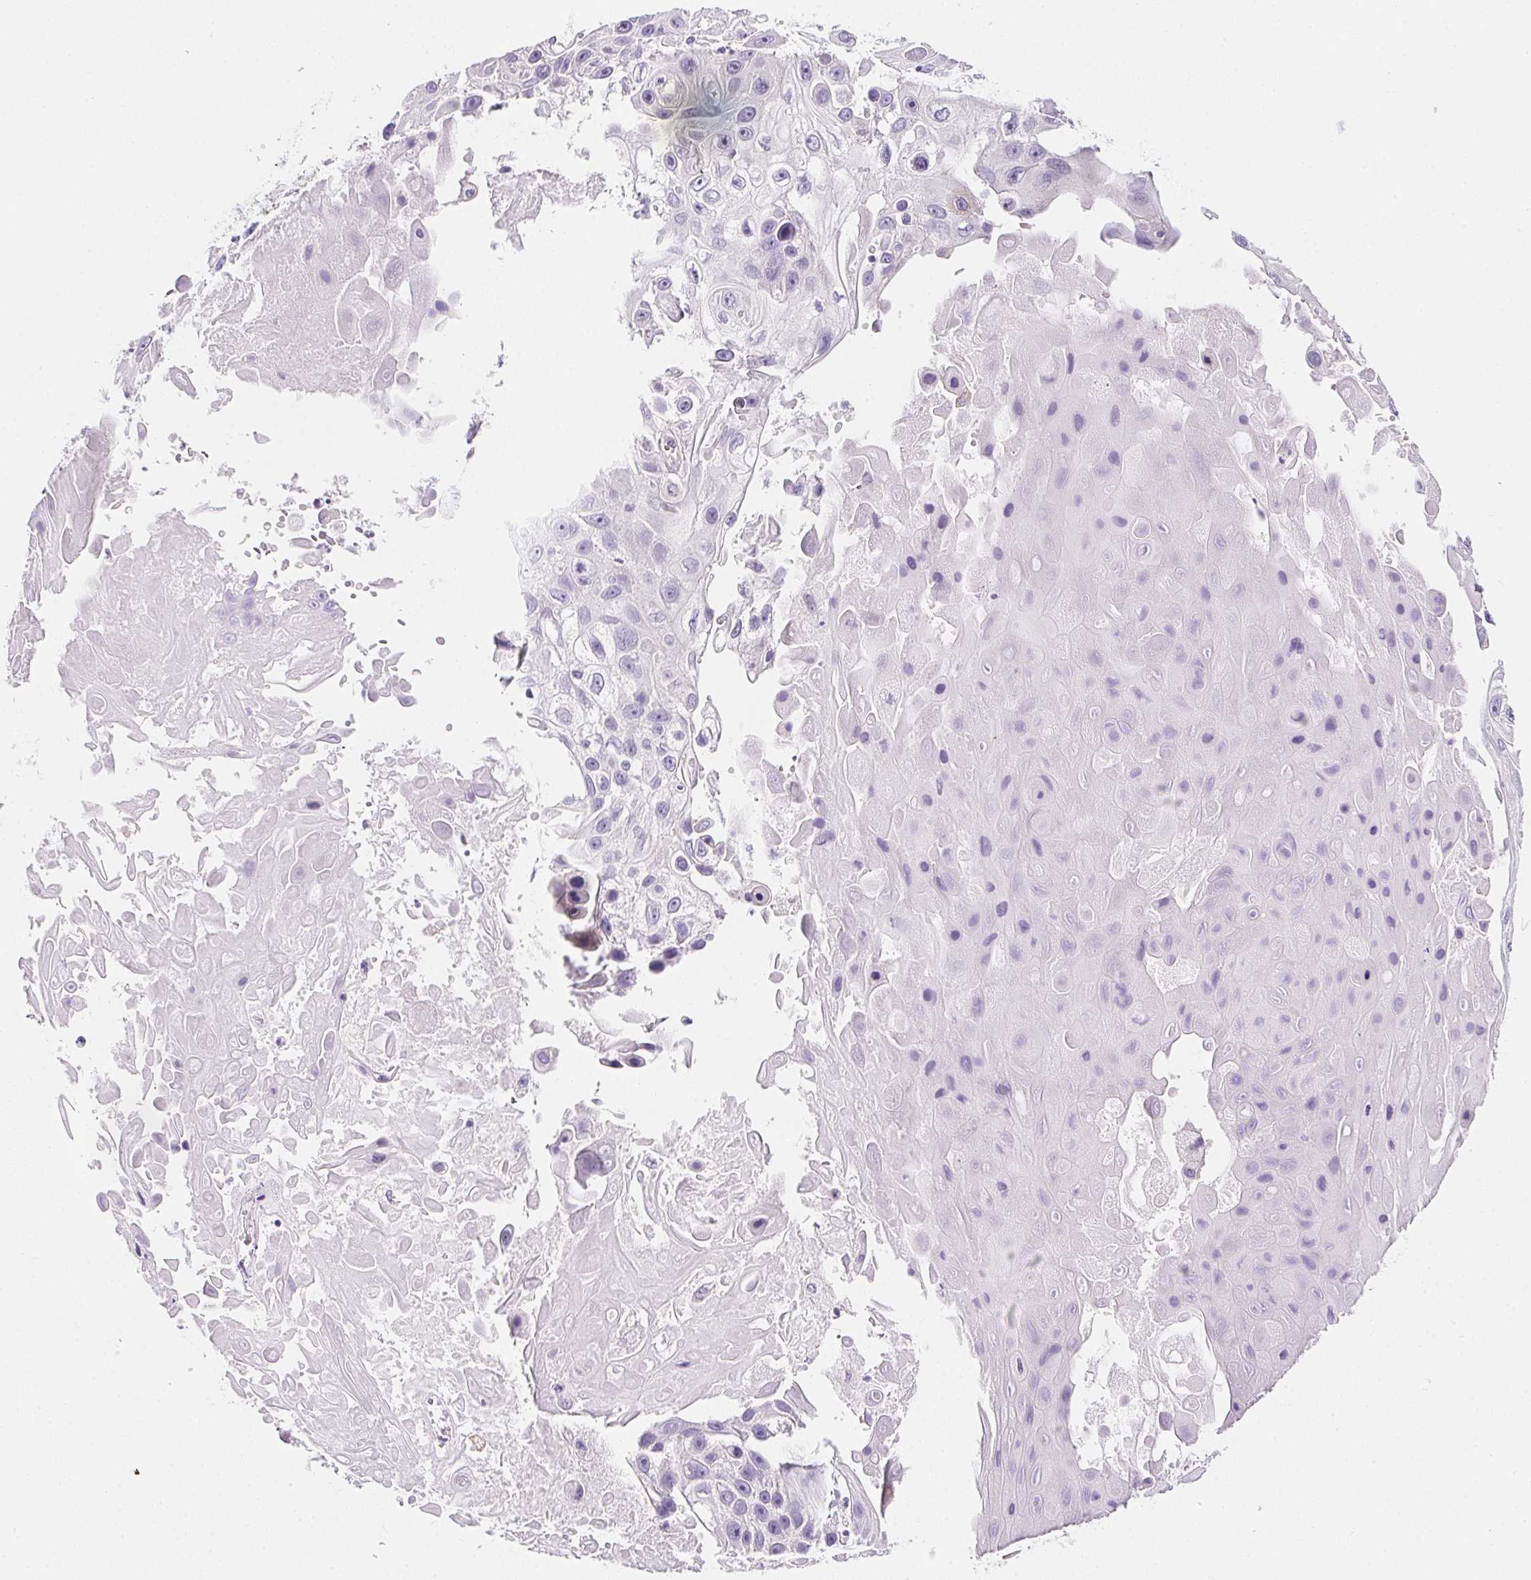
{"staining": {"intensity": "negative", "quantity": "none", "location": "none"}, "tissue": "skin cancer", "cell_type": "Tumor cells", "image_type": "cancer", "snomed": [{"axis": "morphology", "description": "Squamous cell carcinoma, NOS"}, {"axis": "topography", "description": "Skin"}], "caption": "This is an immunohistochemistry micrograph of squamous cell carcinoma (skin). There is no staining in tumor cells.", "gene": "AQP5", "patient": {"sex": "male", "age": 82}}